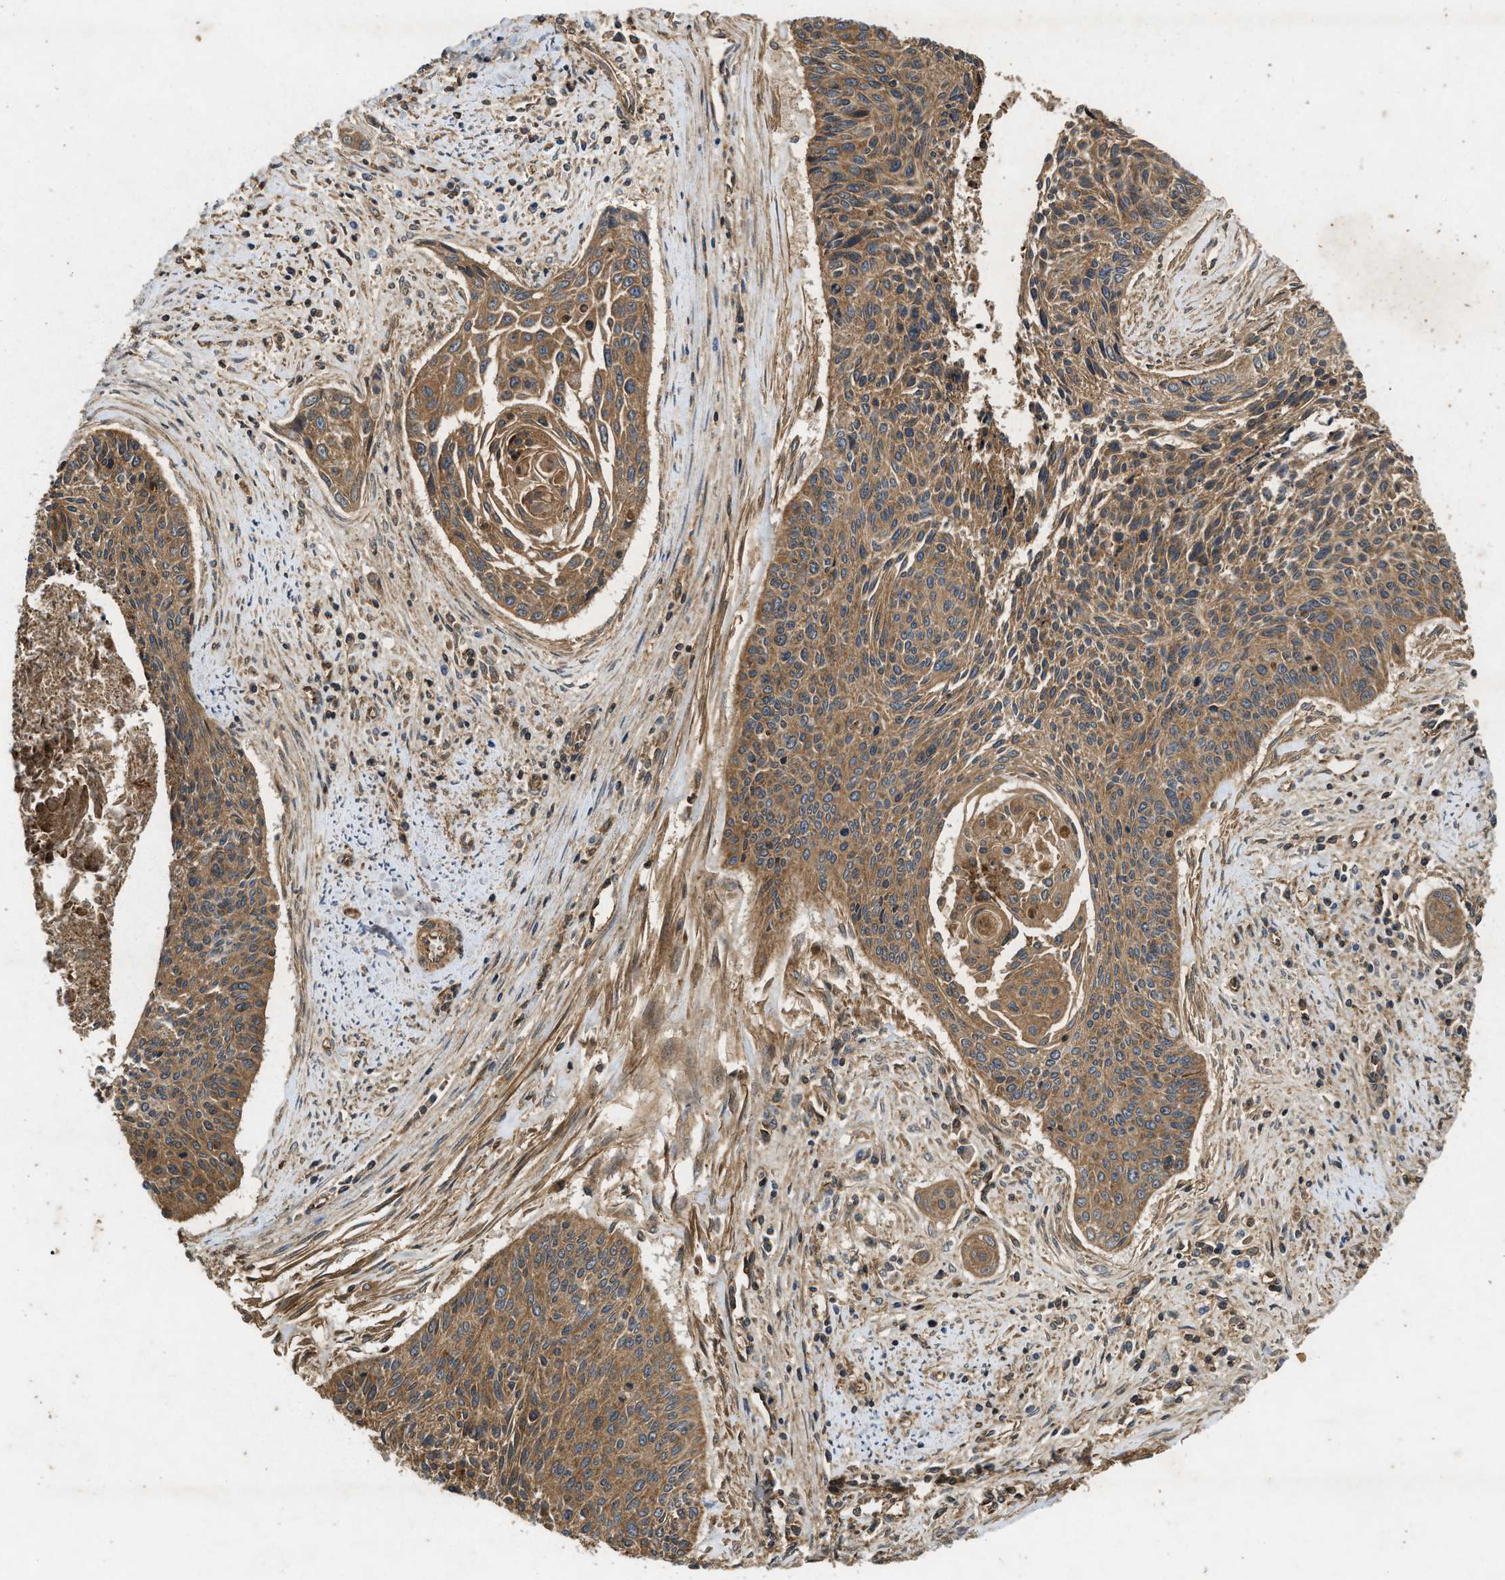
{"staining": {"intensity": "moderate", "quantity": ">75%", "location": "cytoplasmic/membranous"}, "tissue": "cervical cancer", "cell_type": "Tumor cells", "image_type": "cancer", "snomed": [{"axis": "morphology", "description": "Squamous cell carcinoma, NOS"}, {"axis": "topography", "description": "Cervix"}], "caption": "Human cervical squamous cell carcinoma stained with a protein marker reveals moderate staining in tumor cells.", "gene": "GNB4", "patient": {"sex": "female", "age": 55}}